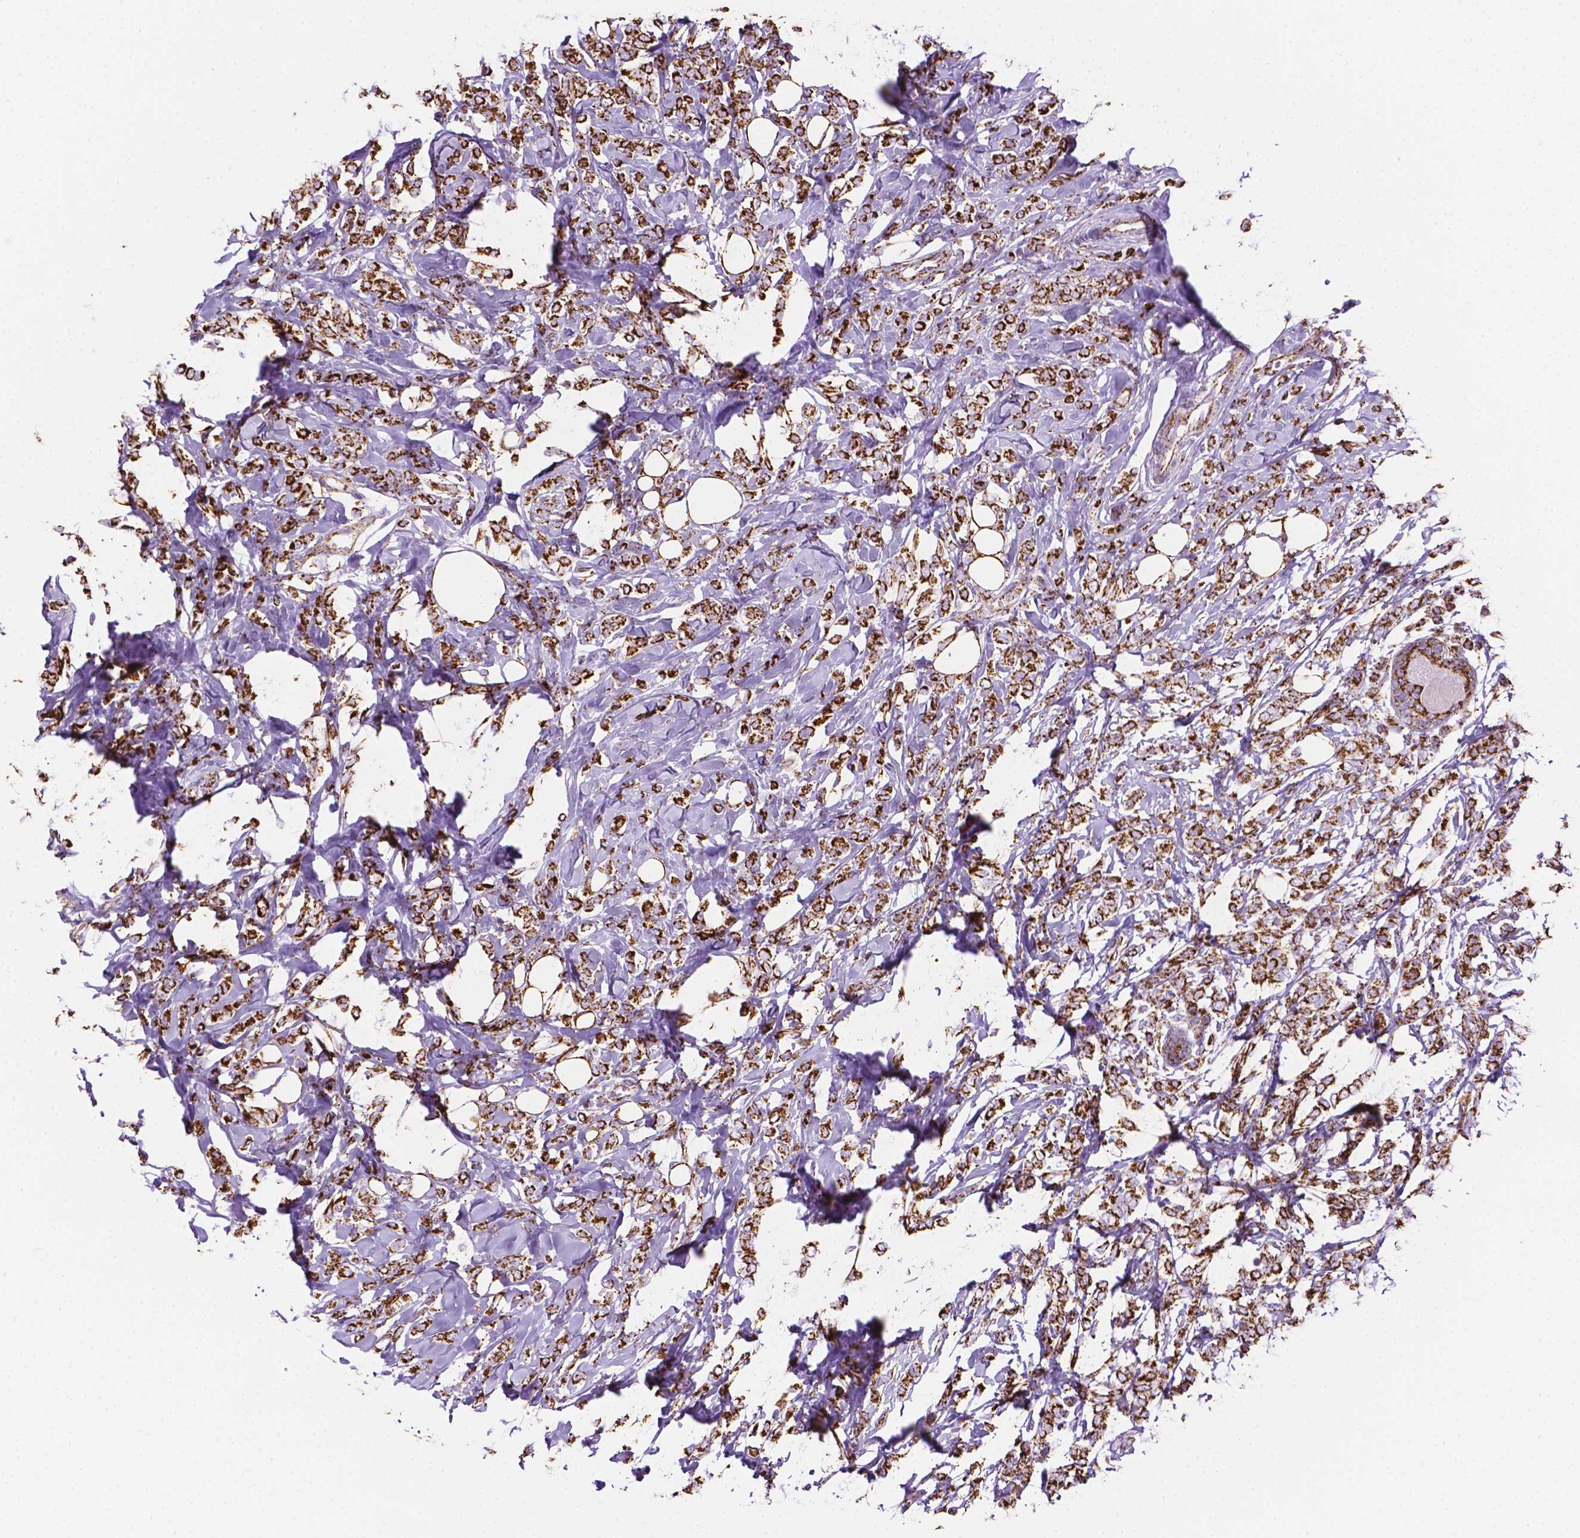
{"staining": {"intensity": "strong", "quantity": ">75%", "location": "cytoplasmic/membranous"}, "tissue": "breast cancer", "cell_type": "Tumor cells", "image_type": "cancer", "snomed": [{"axis": "morphology", "description": "Lobular carcinoma"}, {"axis": "topography", "description": "Breast"}], "caption": "Breast cancer tissue reveals strong cytoplasmic/membranous expression in approximately >75% of tumor cells", "gene": "RMDN3", "patient": {"sex": "female", "age": 49}}